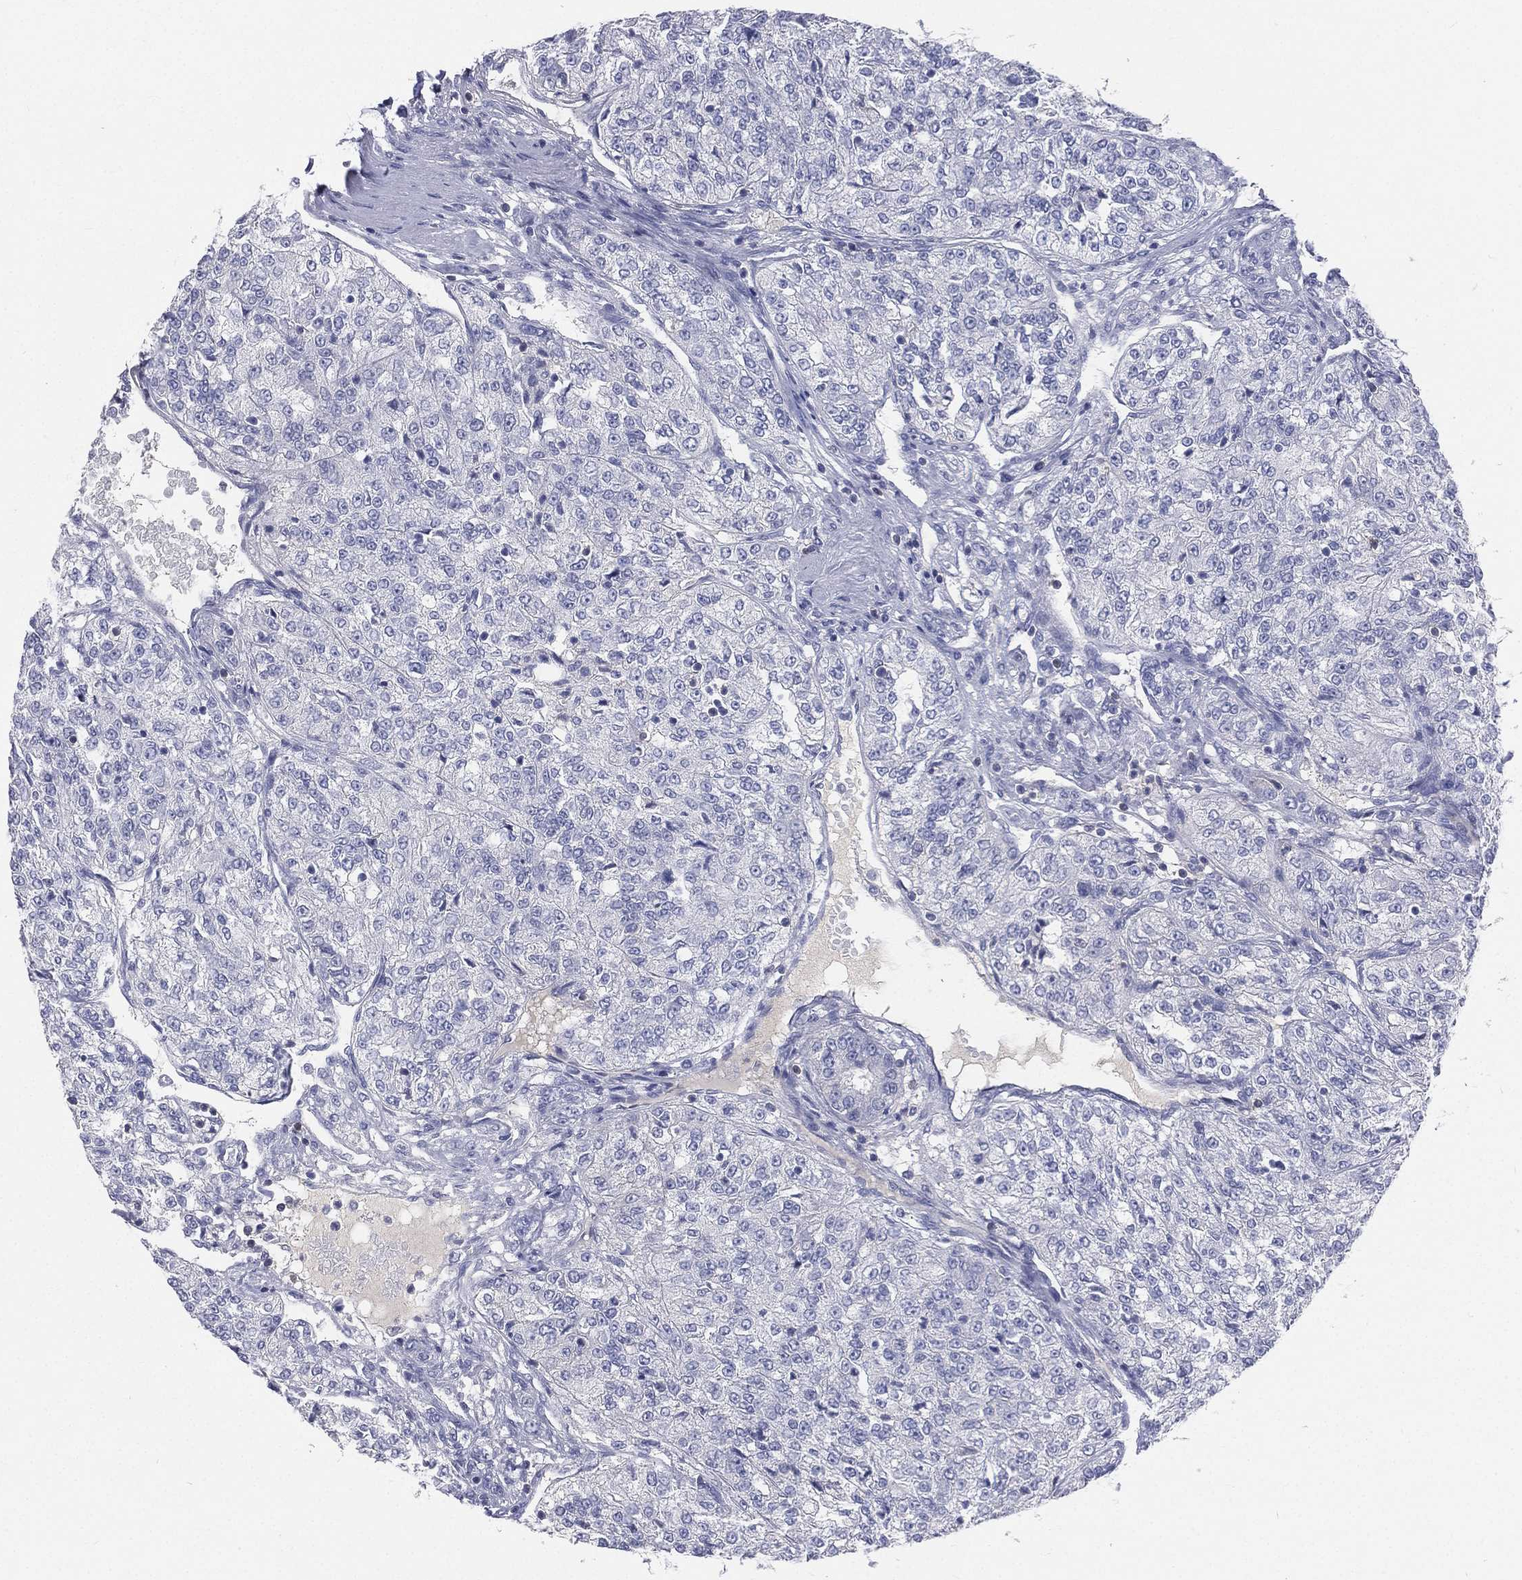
{"staining": {"intensity": "negative", "quantity": "none", "location": "none"}, "tissue": "renal cancer", "cell_type": "Tumor cells", "image_type": "cancer", "snomed": [{"axis": "morphology", "description": "Adenocarcinoma, NOS"}, {"axis": "topography", "description": "Kidney"}], "caption": "An image of human adenocarcinoma (renal) is negative for staining in tumor cells.", "gene": "CD3D", "patient": {"sex": "female", "age": 63}}